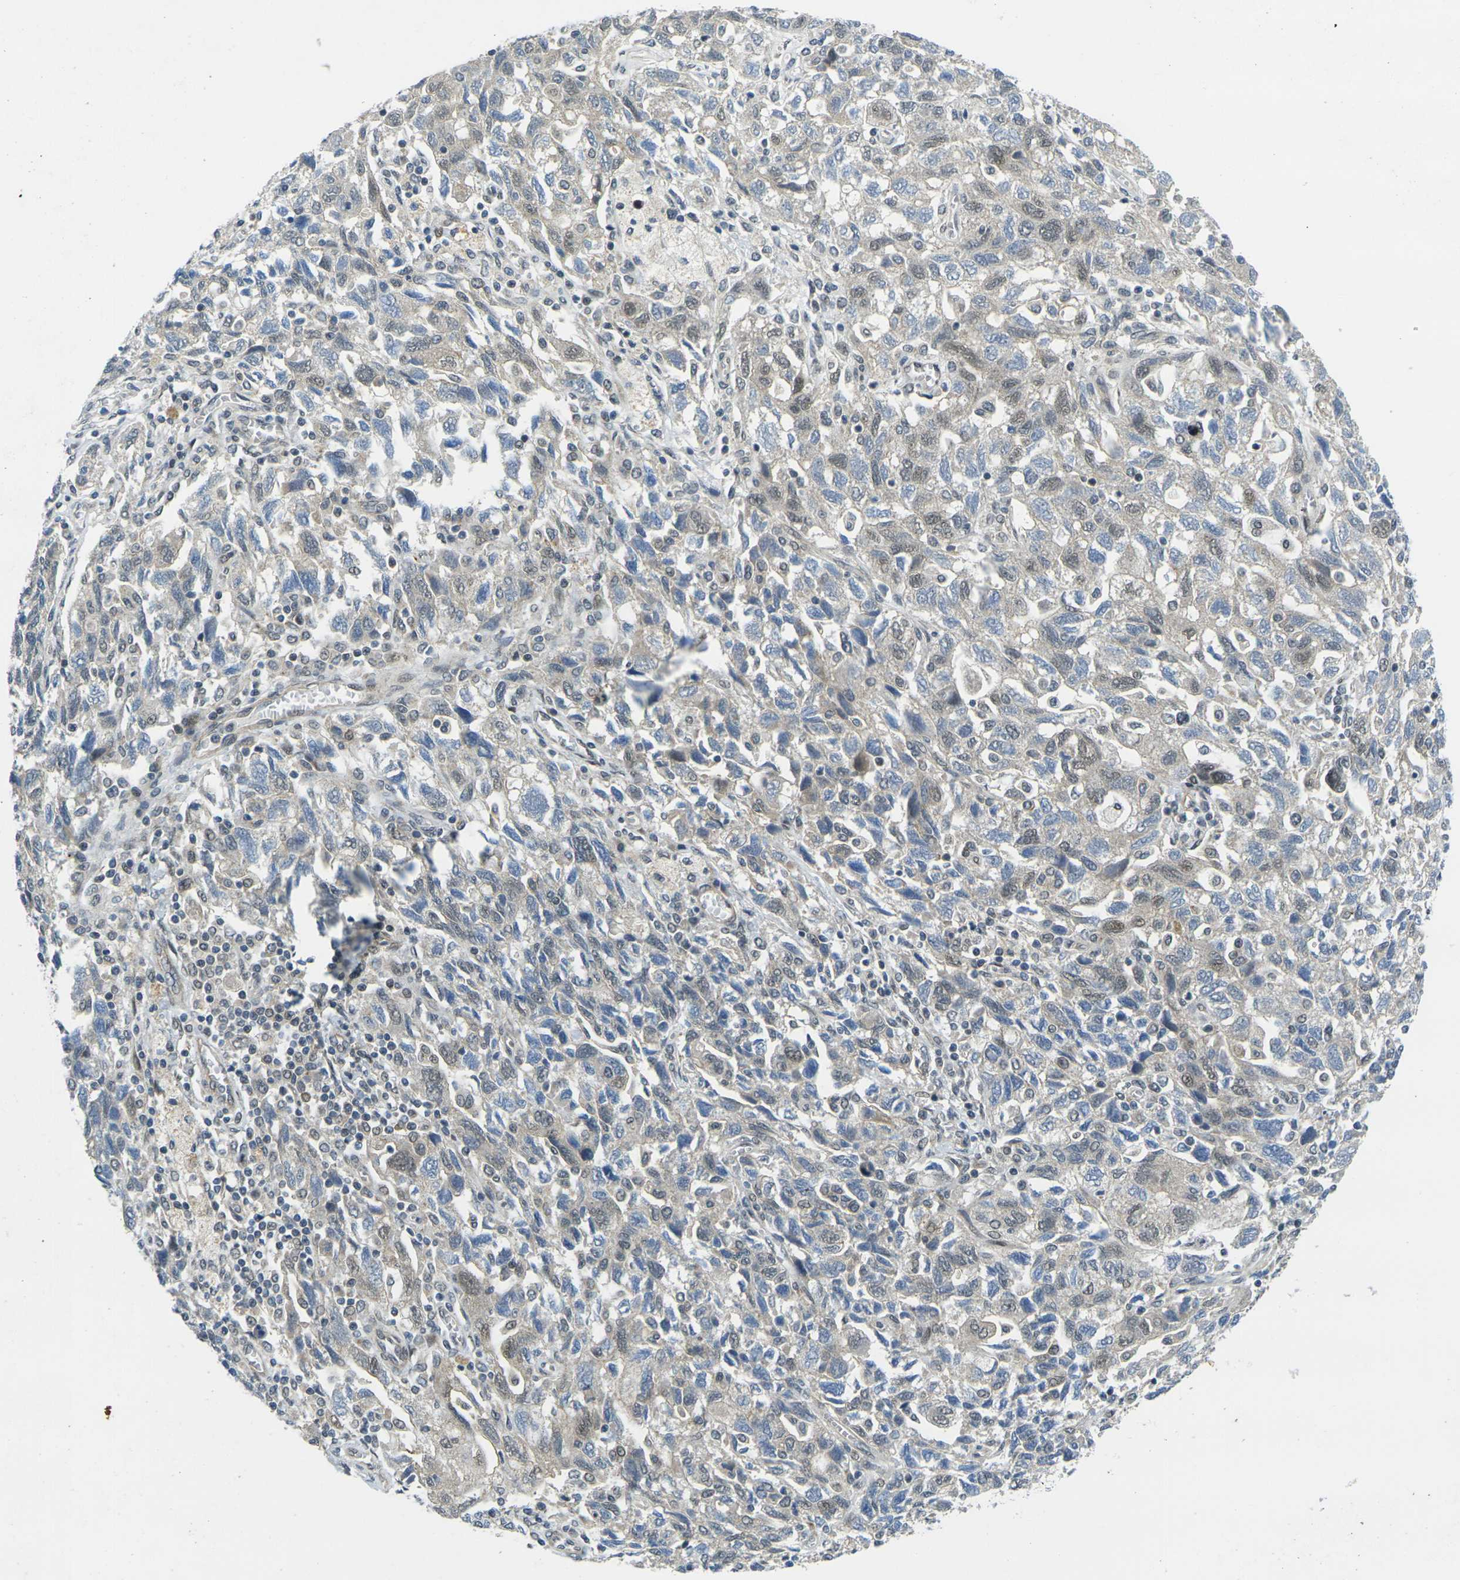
{"staining": {"intensity": "weak", "quantity": "25%-75%", "location": "cytoplasmic/membranous,nuclear"}, "tissue": "ovarian cancer", "cell_type": "Tumor cells", "image_type": "cancer", "snomed": [{"axis": "morphology", "description": "Carcinoma, NOS"}, {"axis": "morphology", "description": "Cystadenocarcinoma, serous, NOS"}, {"axis": "topography", "description": "Ovary"}], "caption": "This is an image of immunohistochemistry staining of ovarian carcinoma, which shows weak positivity in the cytoplasmic/membranous and nuclear of tumor cells.", "gene": "KCTD10", "patient": {"sex": "female", "age": 69}}